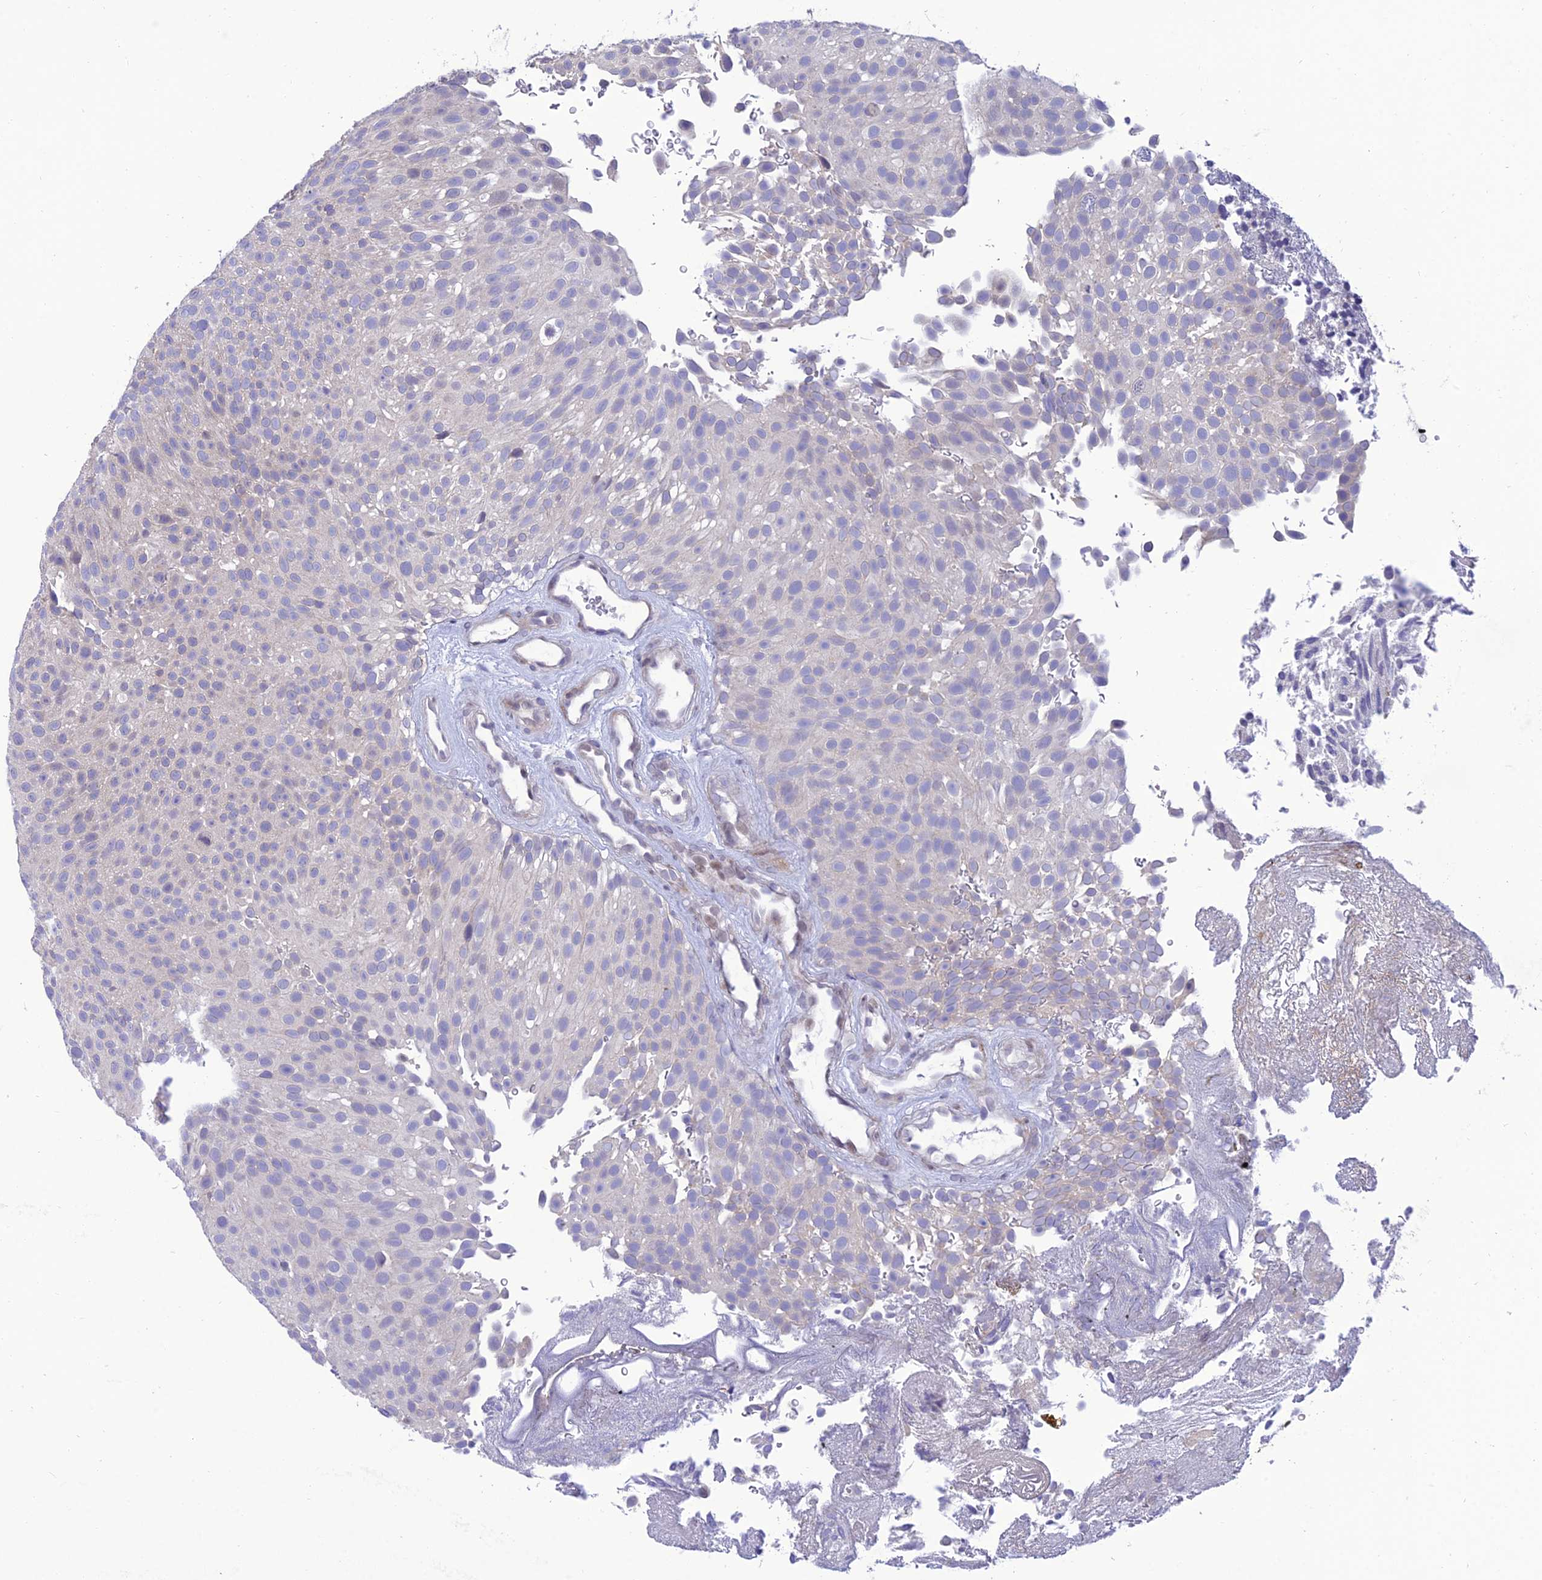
{"staining": {"intensity": "negative", "quantity": "none", "location": "none"}, "tissue": "urothelial cancer", "cell_type": "Tumor cells", "image_type": "cancer", "snomed": [{"axis": "morphology", "description": "Urothelial carcinoma, Low grade"}, {"axis": "topography", "description": "Urinary bladder"}], "caption": "Immunohistochemistry of human low-grade urothelial carcinoma displays no staining in tumor cells.", "gene": "FAM76A", "patient": {"sex": "male", "age": 78}}